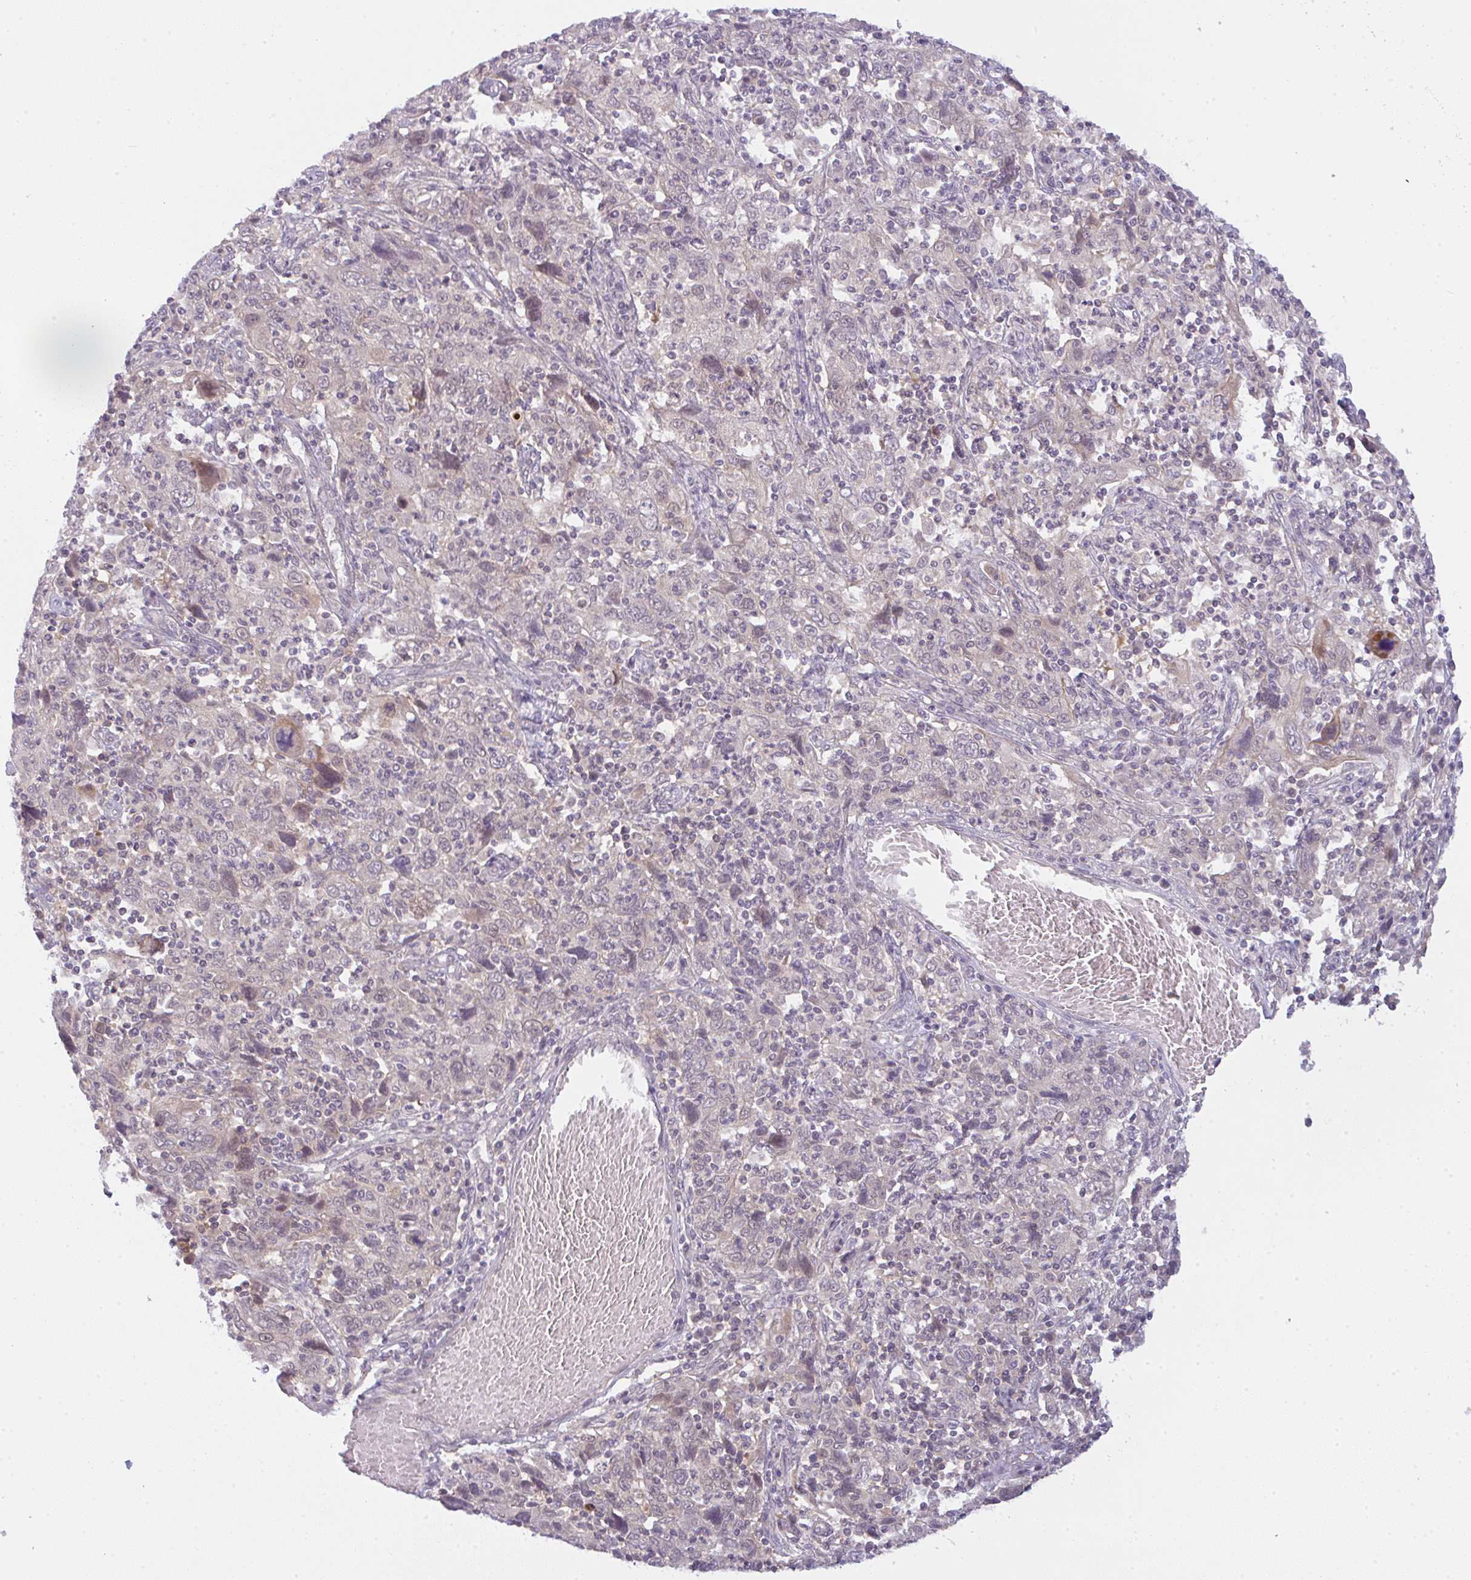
{"staining": {"intensity": "negative", "quantity": "none", "location": "none"}, "tissue": "cervical cancer", "cell_type": "Tumor cells", "image_type": "cancer", "snomed": [{"axis": "morphology", "description": "Squamous cell carcinoma, NOS"}, {"axis": "topography", "description": "Cervix"}], "caption": "DAB immunohistochemical staining of cervical squamous cell carcinoma displays no significant staining in tumor cells. Nuclei are stained in blue.", "gene": "CSE1L", "patient": {"sex": "female", "age": 46}}